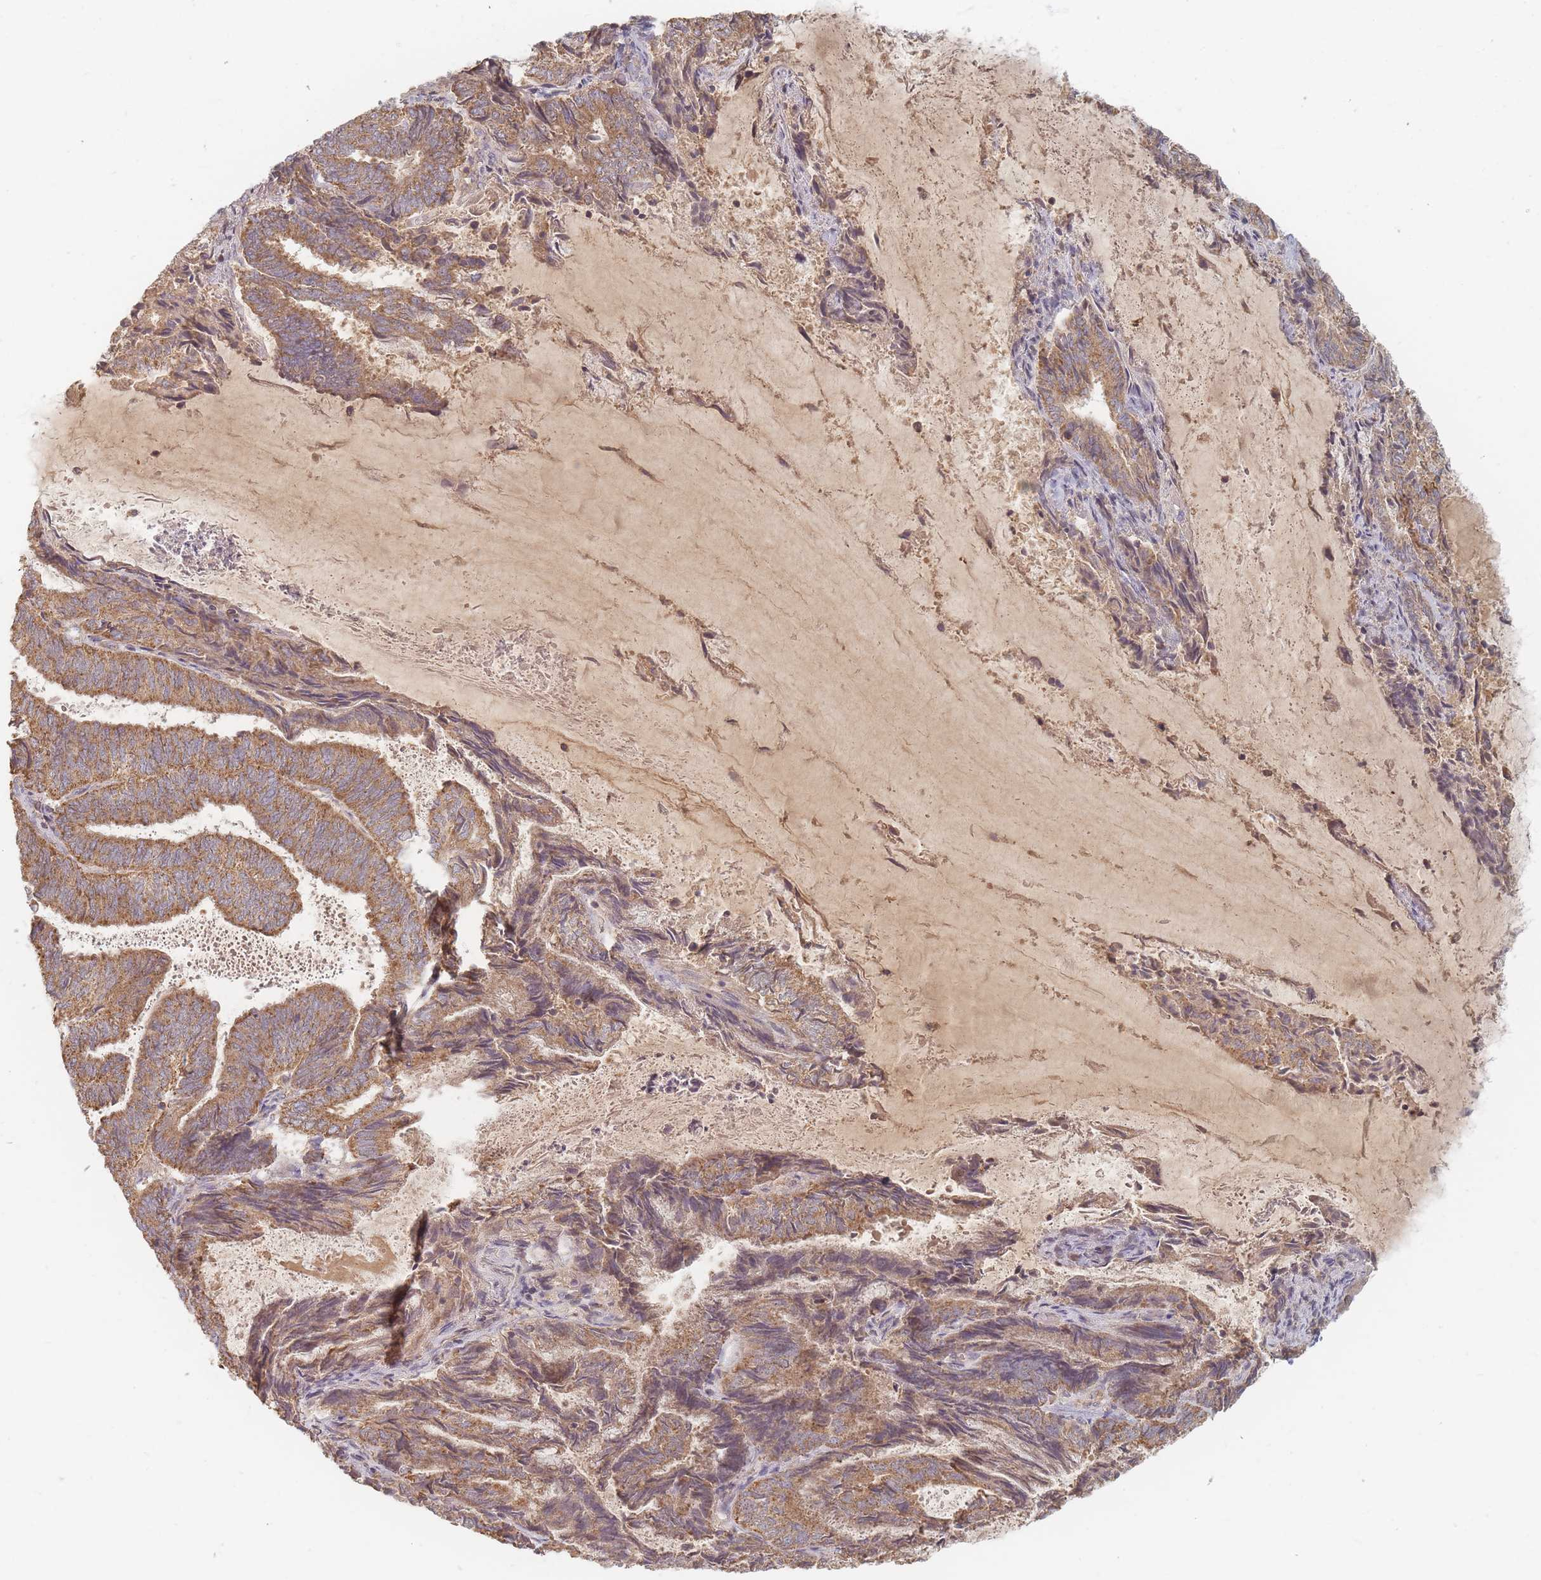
{"staining": {"intensity": "moderate", "quantity": ">75%", "location": "cytoplasmic/membranous"}, "tissue": "endometrial cancer", "cell_type": "Tumor cells", "image_type": "cancer", "snomed": [{"axis": "morphology", "description": "Adenocarcinoma, NOS"}, {"axis": "topography", "description": "Endometrium"}], "caption": "A high-resolution image shows immunohistochemistry staining of adenocarcinoma (endometrial), which displays moderate cytoplasmic/membranous expression in about >75% of tumor cells.", "gene": "SLC35F3", "patient": {"sex": "female", "age": 80}}